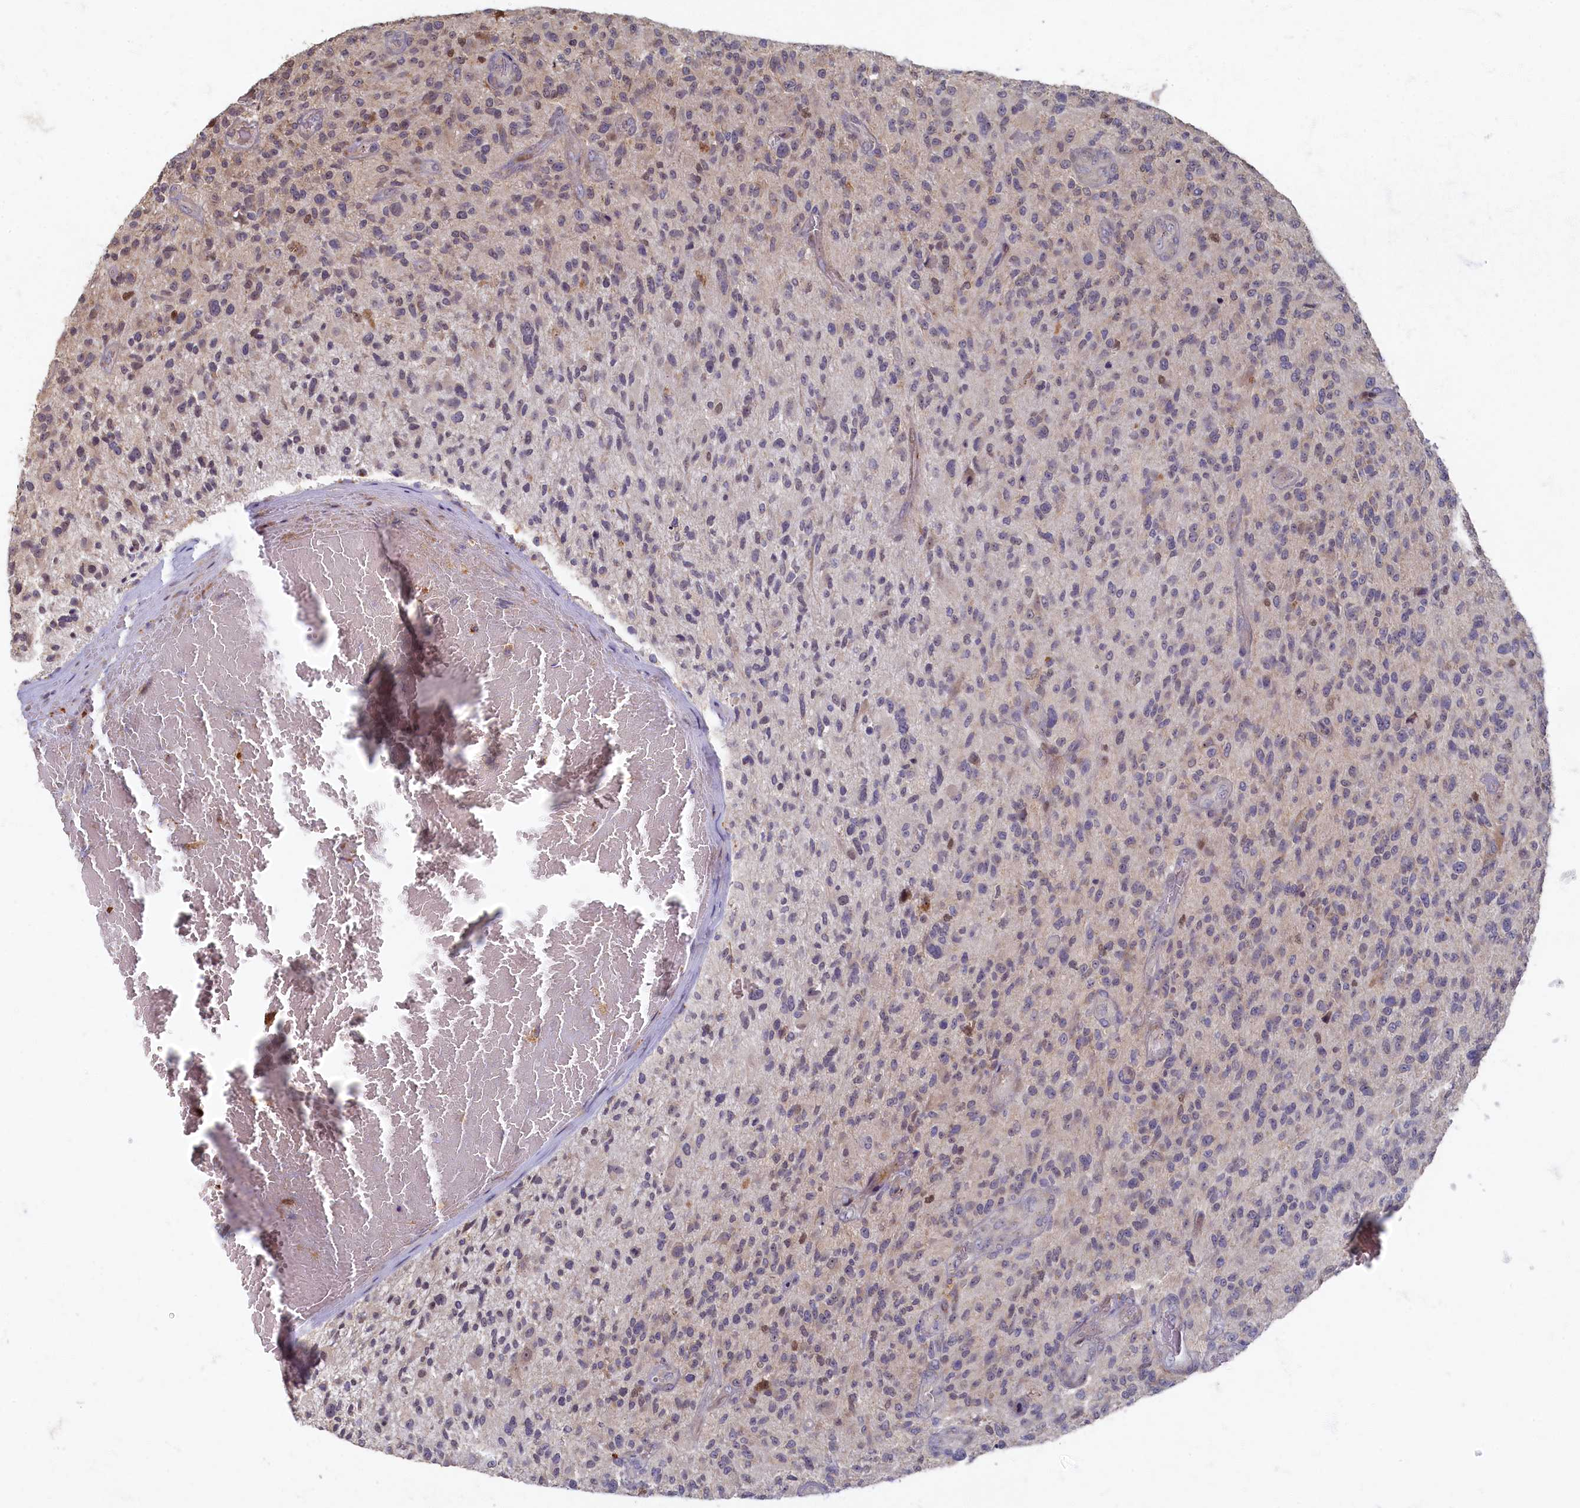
{"staining": {"intensity": "negative", "quantity": "none", "location": "none"}, "tissue": "glioma", "cell_type": "Tumor cells", "image_type": "cancer", "snomed": [{"axis": "morphology", "description": "Glioma, malignant, High grade"}, {"axis": "topography", "description": "Brain"}], "caption": "This is an immunohistochemistry (IHC) image of human glioma. There is no staining in tumor cells.", "gene": "HUNK", "patient": {"sex": "male", "age": 47}}